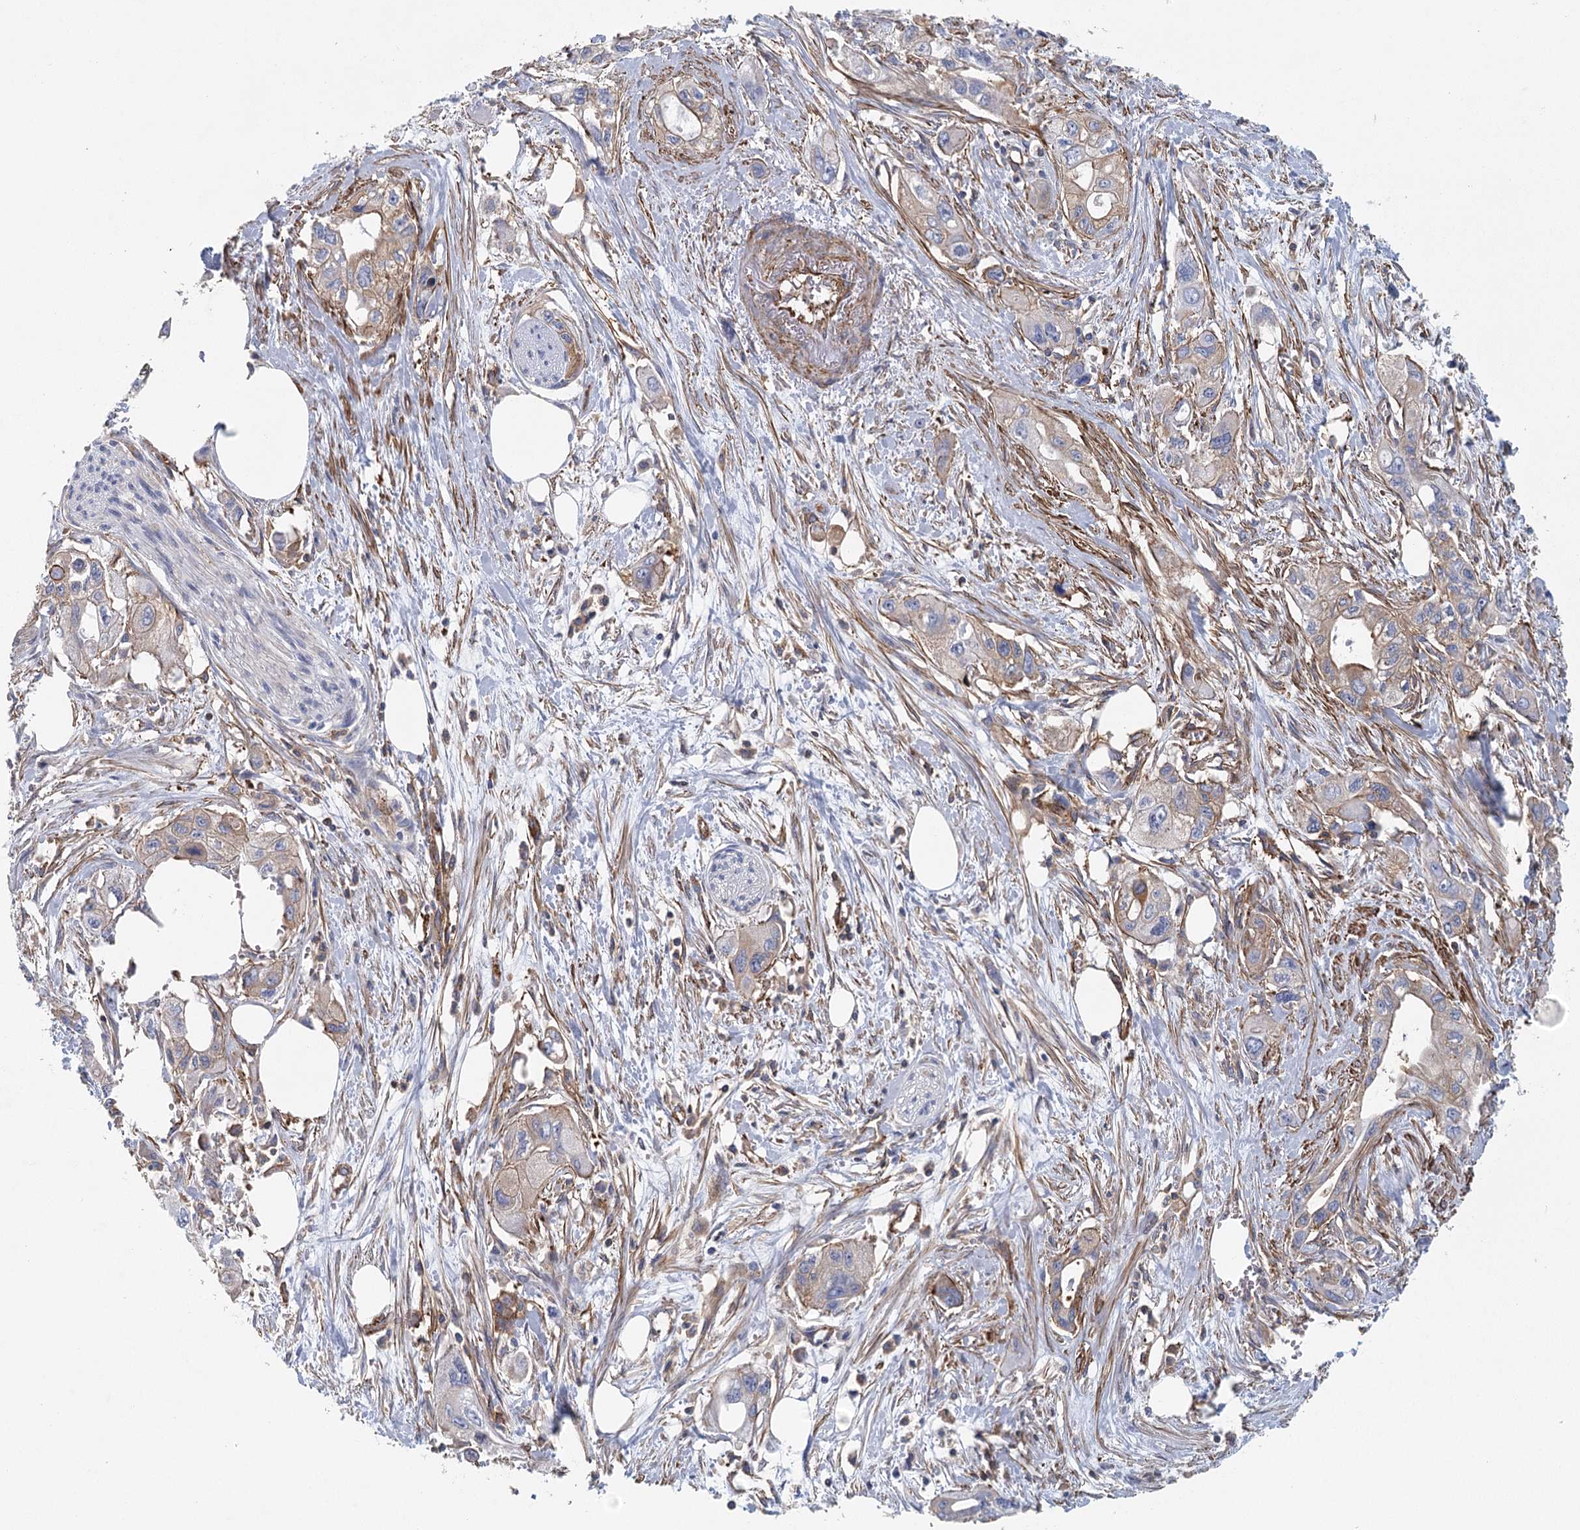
{"staining": {"intensity": "weak", "quantity": "25%-75%", "location": "cytoplasmic/membranous"}, "tissue": "pancreatic cancer", "cell_type": "Tumor cells", "image_type": "cancer", "snomed": [{"axis": "morphology", "description": "Adenocarcinoma, NOS"}, {"axis": "topography", "description": "Pancreas"}], "caption": "Immunohistochemical staining of human adenocarcinoma (pancreatic) displays weak cytoplasmic/membranous protein expression in about 25%-75% of tumor cells. The staining is performed using DAB brown chromogen to label protein expression. The nuclei are counter-stained blue using hematoxylin.", "gene": "IFT46", "patient": {"sex": "male", "age": 75}}